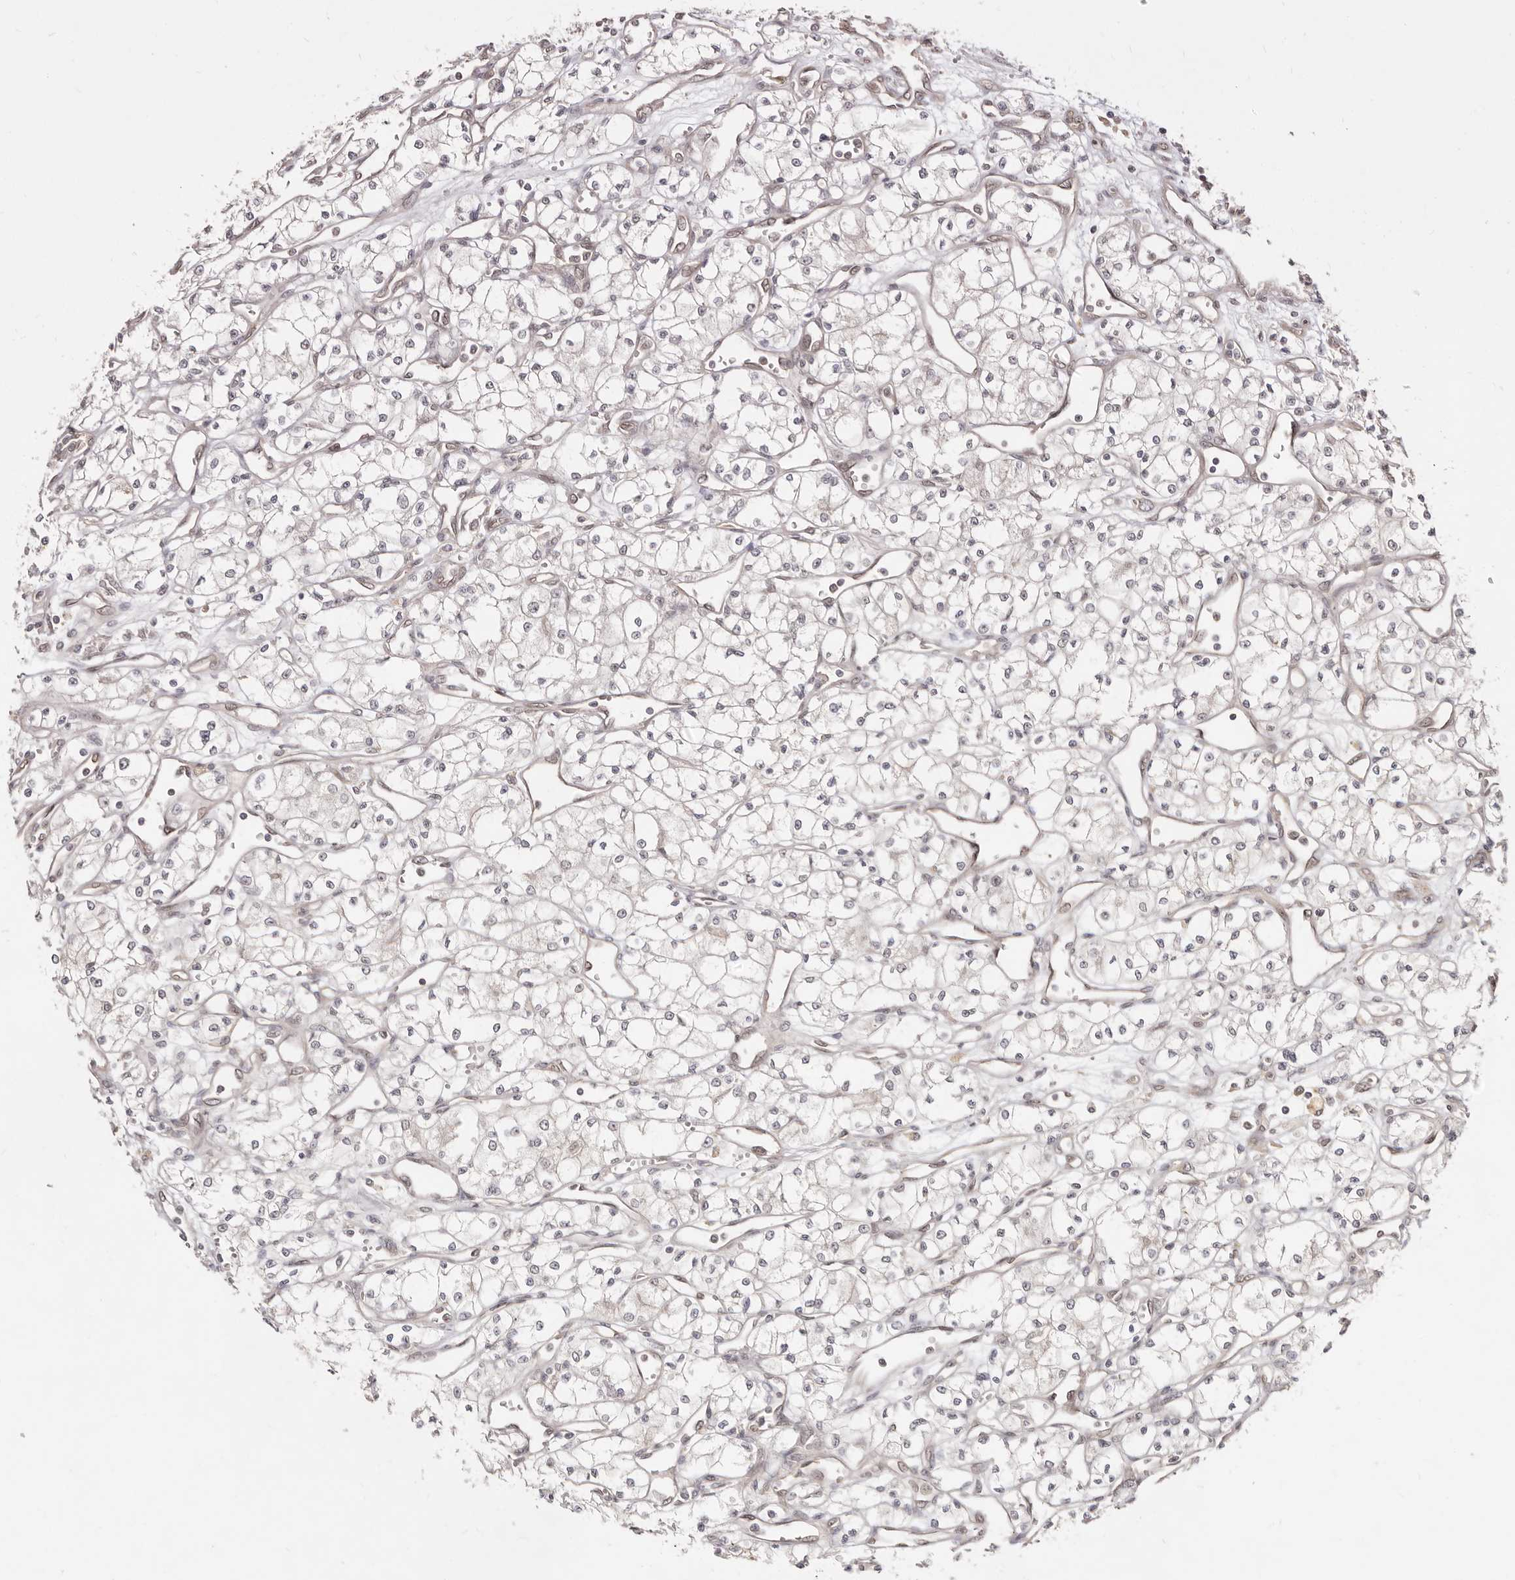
{"staining": {"intensity": "negative", "quantity": "none", "location": "none"}, "tissue": "renal cancer", "cell_type": "Tumor cells", "image_type": "cancer", "snomed": [{"axis": "morphology", "description": "Adenocarcinoma, NOS"}, {"axis": "topography", "description": "Kidney"}], "caption": "Immunohistochemical staining of renal cancer (adenocarcinoma) demonstrates no significant expression in tumor cells.", "gene": "LCORL", "patient": {"sex": "male", "age": 59}}